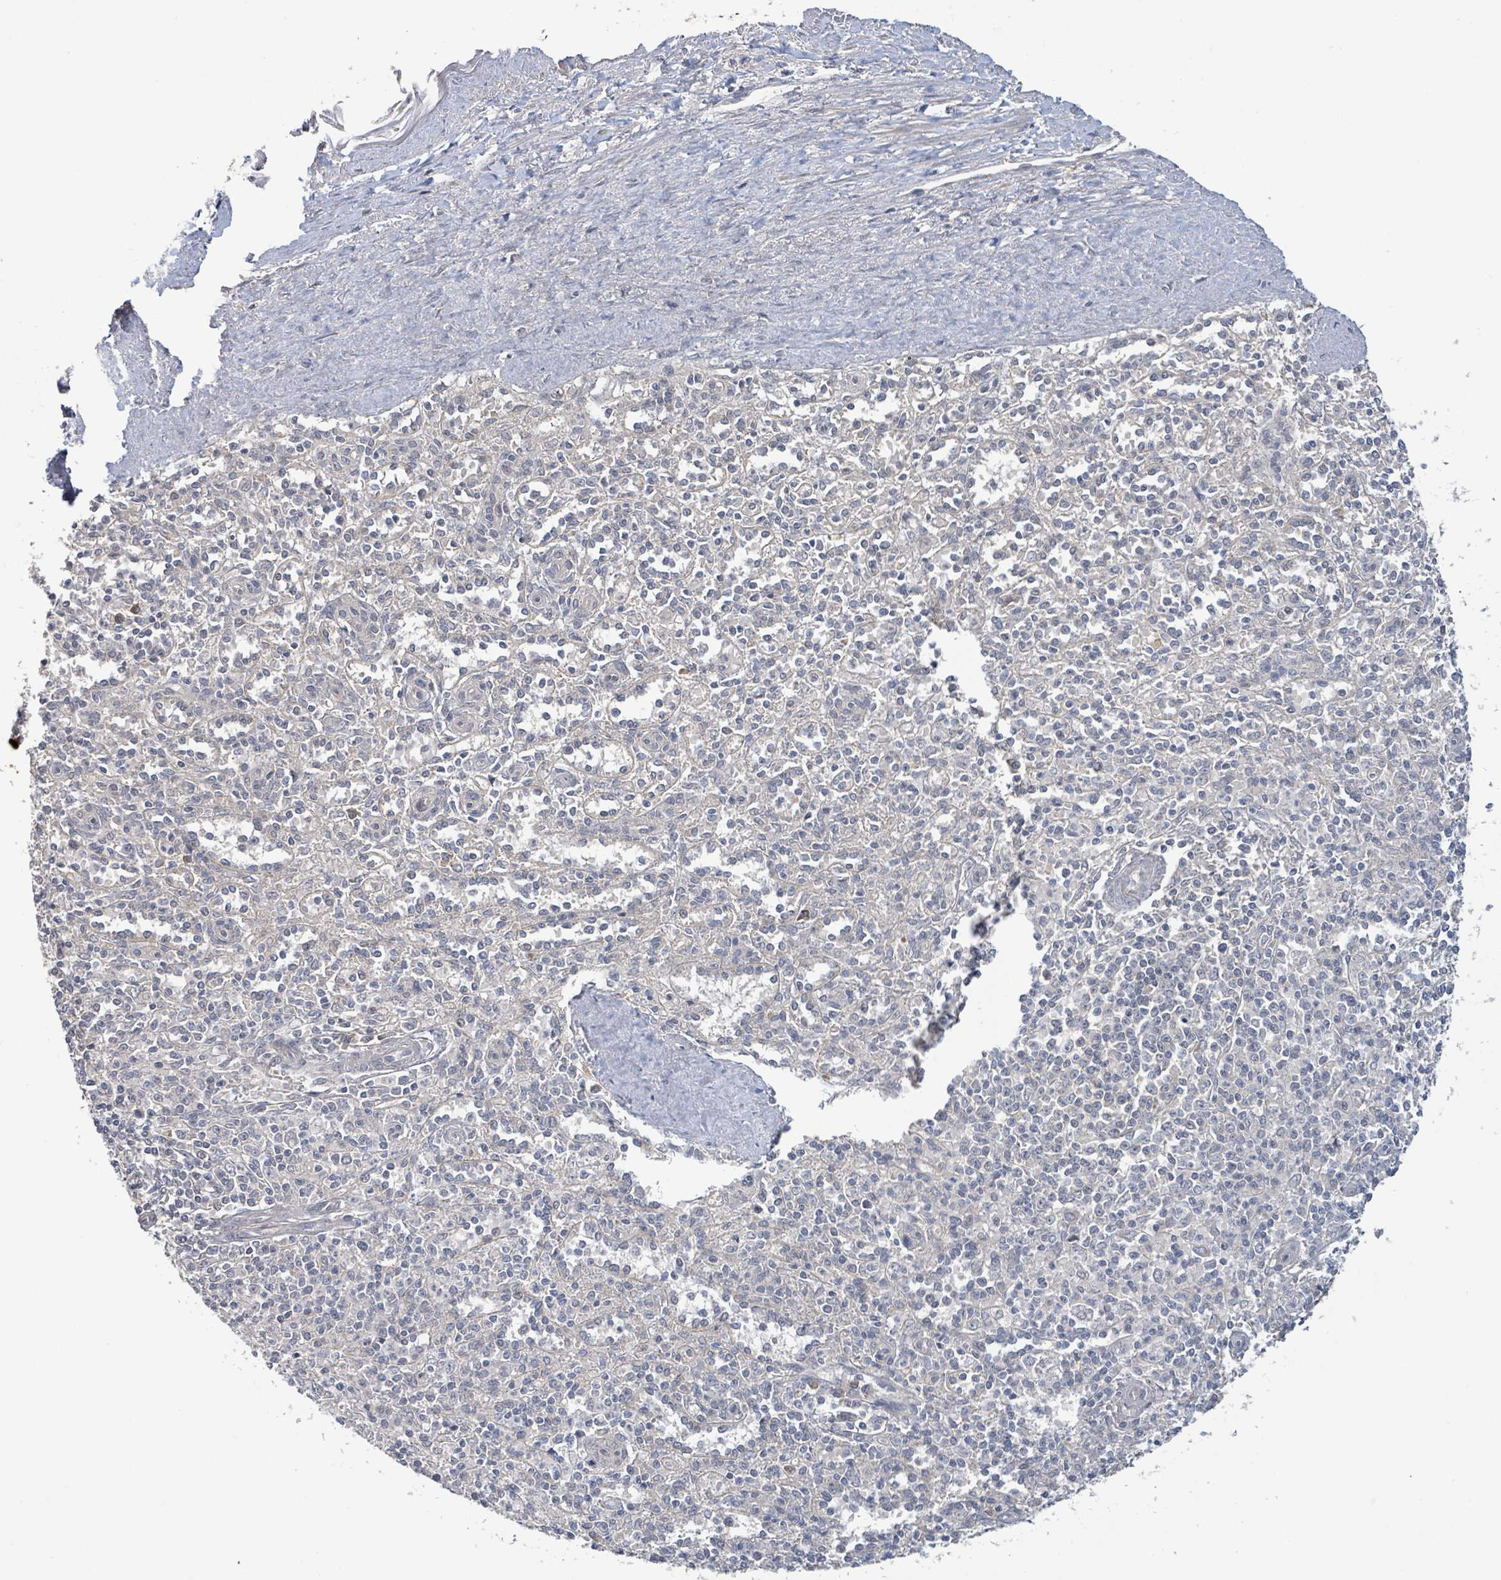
{"staining": {"intensity": "negative", "quantity": "none", "location": "none"}, "tissue": "spleen", "cell_type": "Cells in red pulp", "image_type": "normal", "snomed": [{"axis": "morphology", "description": "Normal tissue, NOS"}, {"axis": "topography", "description": "Spleen"}], "caption": "Cells in red pulp show no significant staining in normal spleen.", "gene": "ITGA11", "patient": {"sex": "female", "age": 70}}